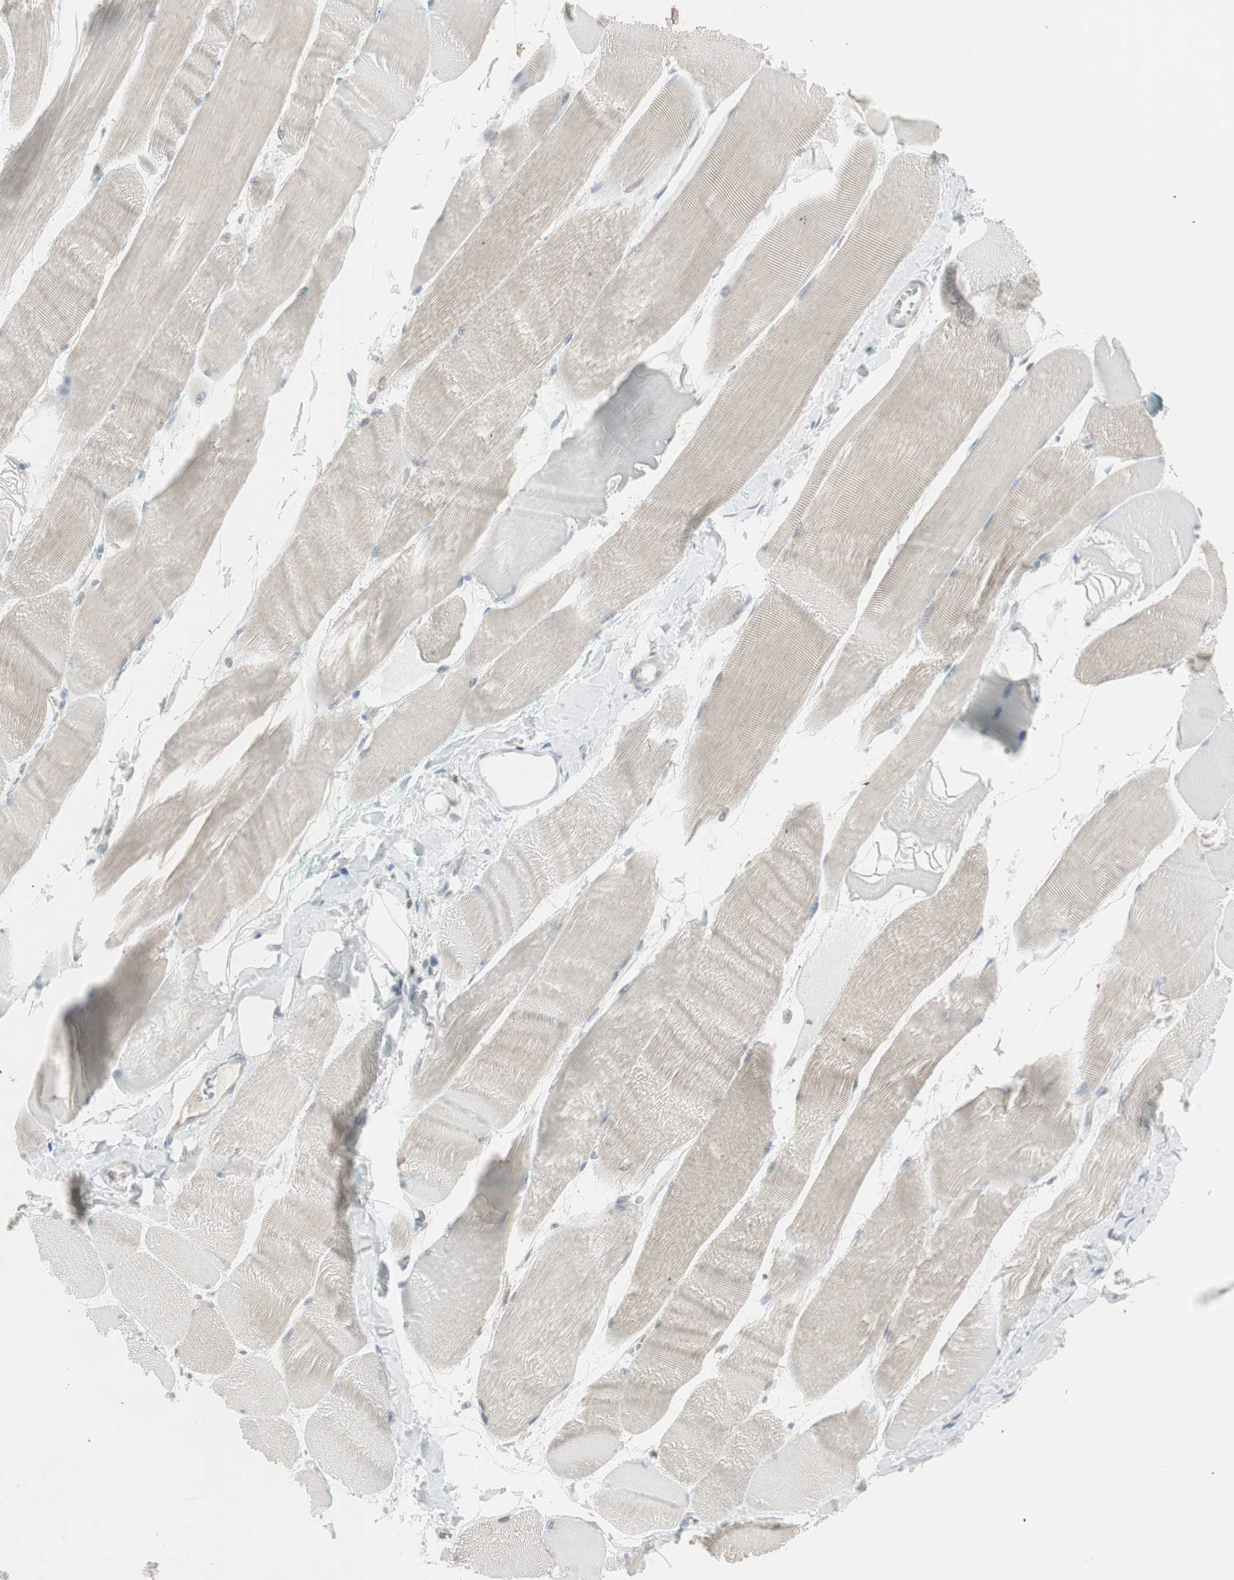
{"staining": {"intensity": "negative", "quantity": "none", "location": "none"}, "tissue": "skeletal muscle", "cell_type": "Myocytes", "image_type": "normal", "snomed": [{"axis": "morphology", "description": "Normal tissue, NOS"}, {"axis": "morphology", "description": "Squamous cell carcinoma, NOS"}, {"axis": "topography", "description": "Skeletal muscle"}], "caption": "A high-resolution micrograph shows immunohistochemistry staining of normal skeletal muscle, which reveals no significant positivity in myocytes.", "gene": "MAP4K4", "patient": {"sex": "male", "age": 51}}